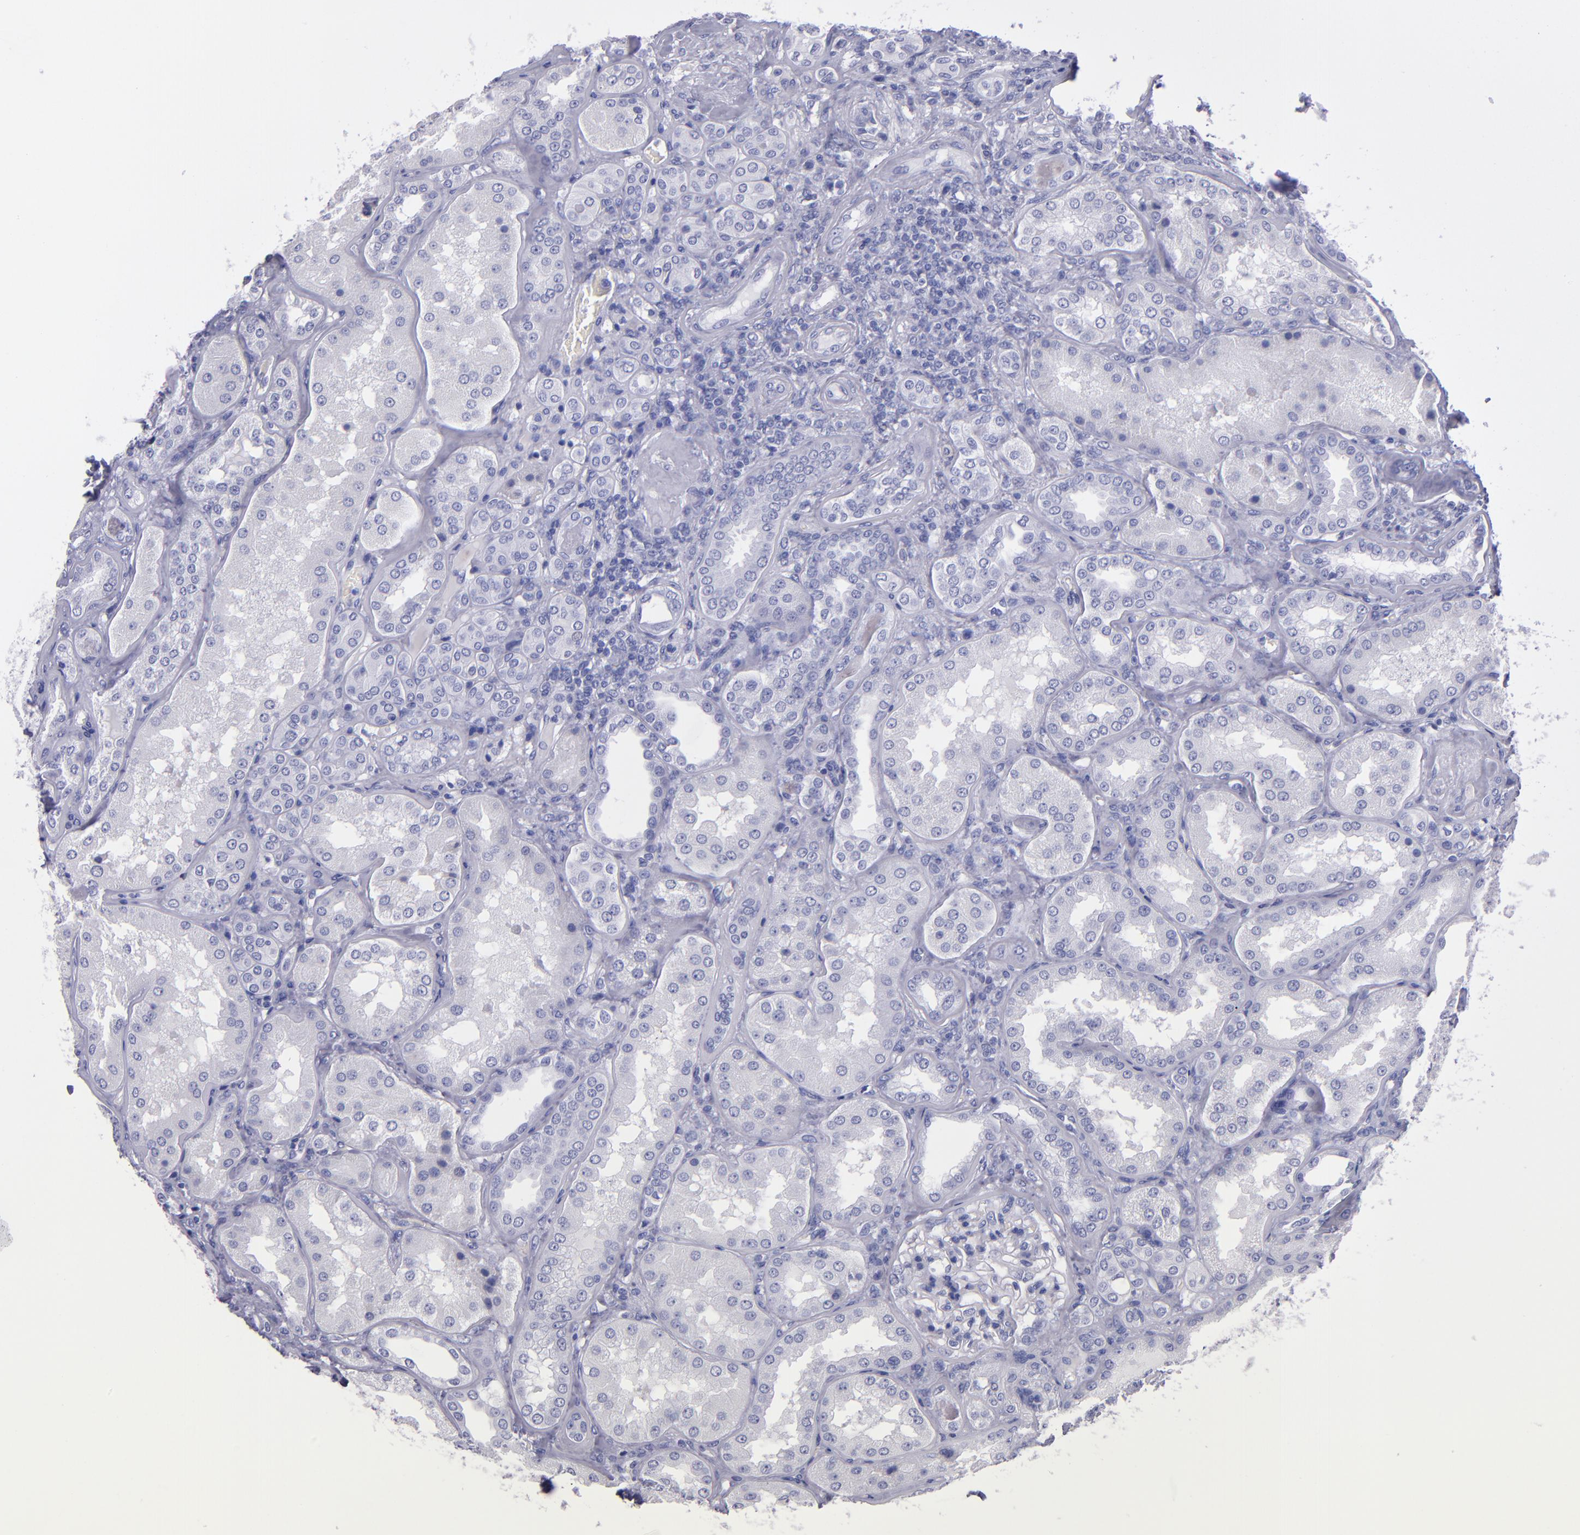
{"staining": {"intensity": "negative", "quantity": "none", "location": "none"}, "tissue": "kidney", "cell_type": "Cells in glomeruli", "image_type": "normal", "snomed": [{"axis": "morphology", "description": "Normal tissue, NOS"}, {"axis": "topography", "description": "Kidney"}], "caption": "This is a photomicrograph of IHC staining of benign kidney, which shows no expression in cells in glomeruli.", "gene": "TG", "patient": {"sex": "female", "age": 56}}